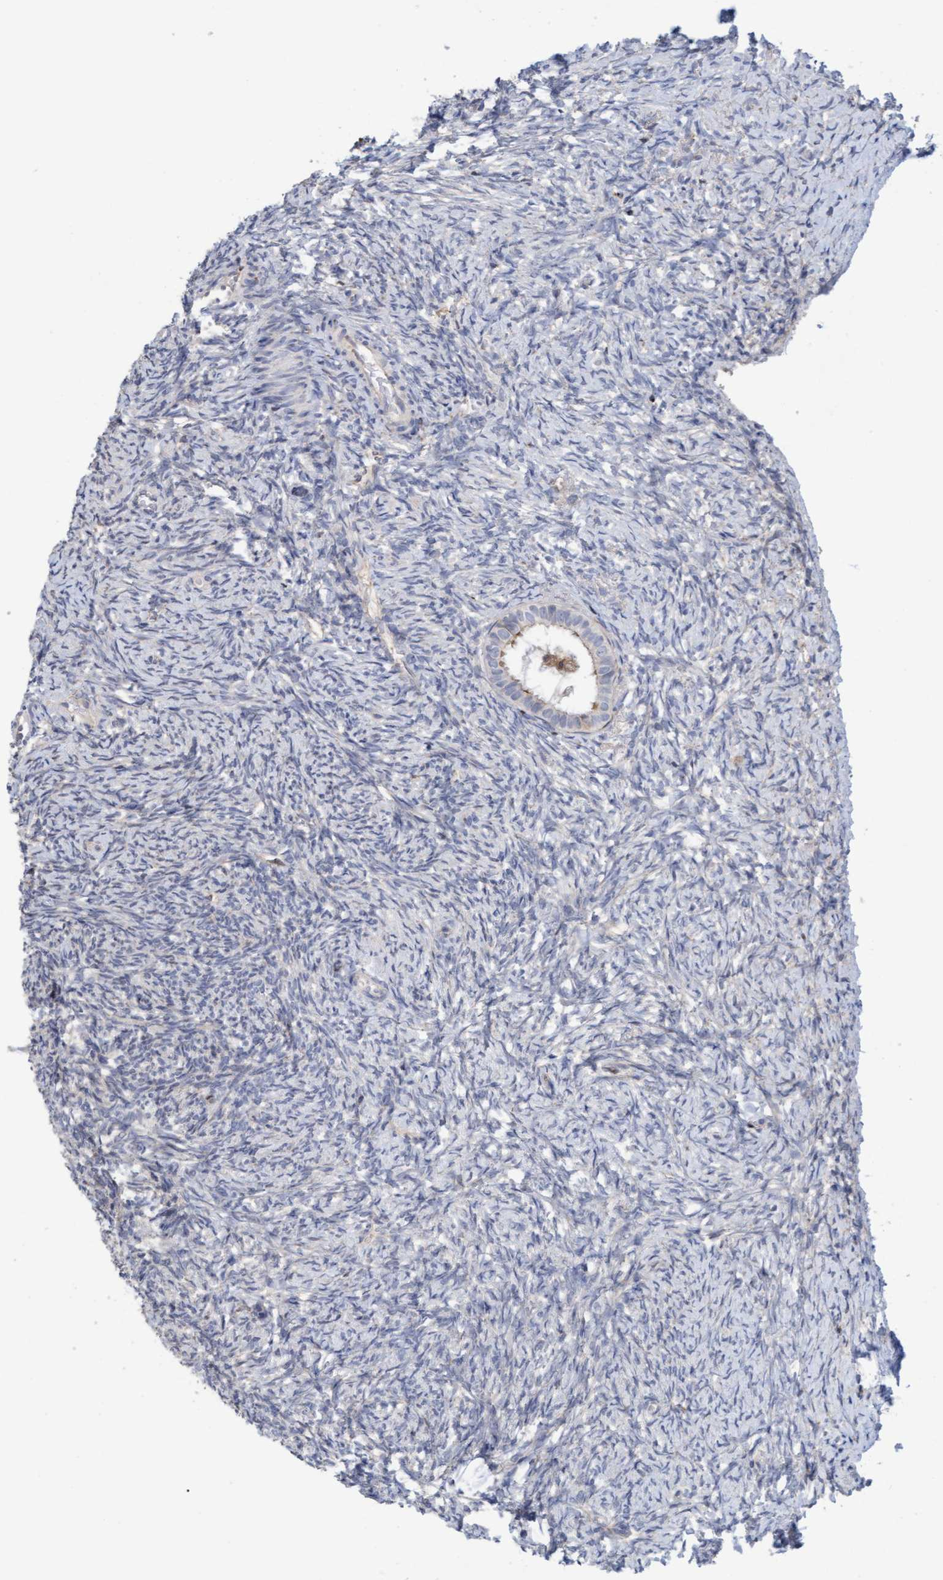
{"staining": {"intensity": "moderate", "quantity": "<25%", "location": "cytoplasmic/membranous"}, "tissue": "ovary", "cell_type": "Follicle cells", "image_type": "normal", "snomed": [{"axis": "morphology", "description": "Normal tissue, NOS"}, {"axis": "topography", "description": "Ovary"}], "caption": "A low amount of moderate cytoplasmic/membranous staining is identified in approximately <25% of follicle cells in unremarkable ovary. (DAB (3,3'-diaminobenzidine) IHC with brightfield microscopy, high magnification).", "gene": "MMP8", "patient": {"sex": "female", "age": 41}}